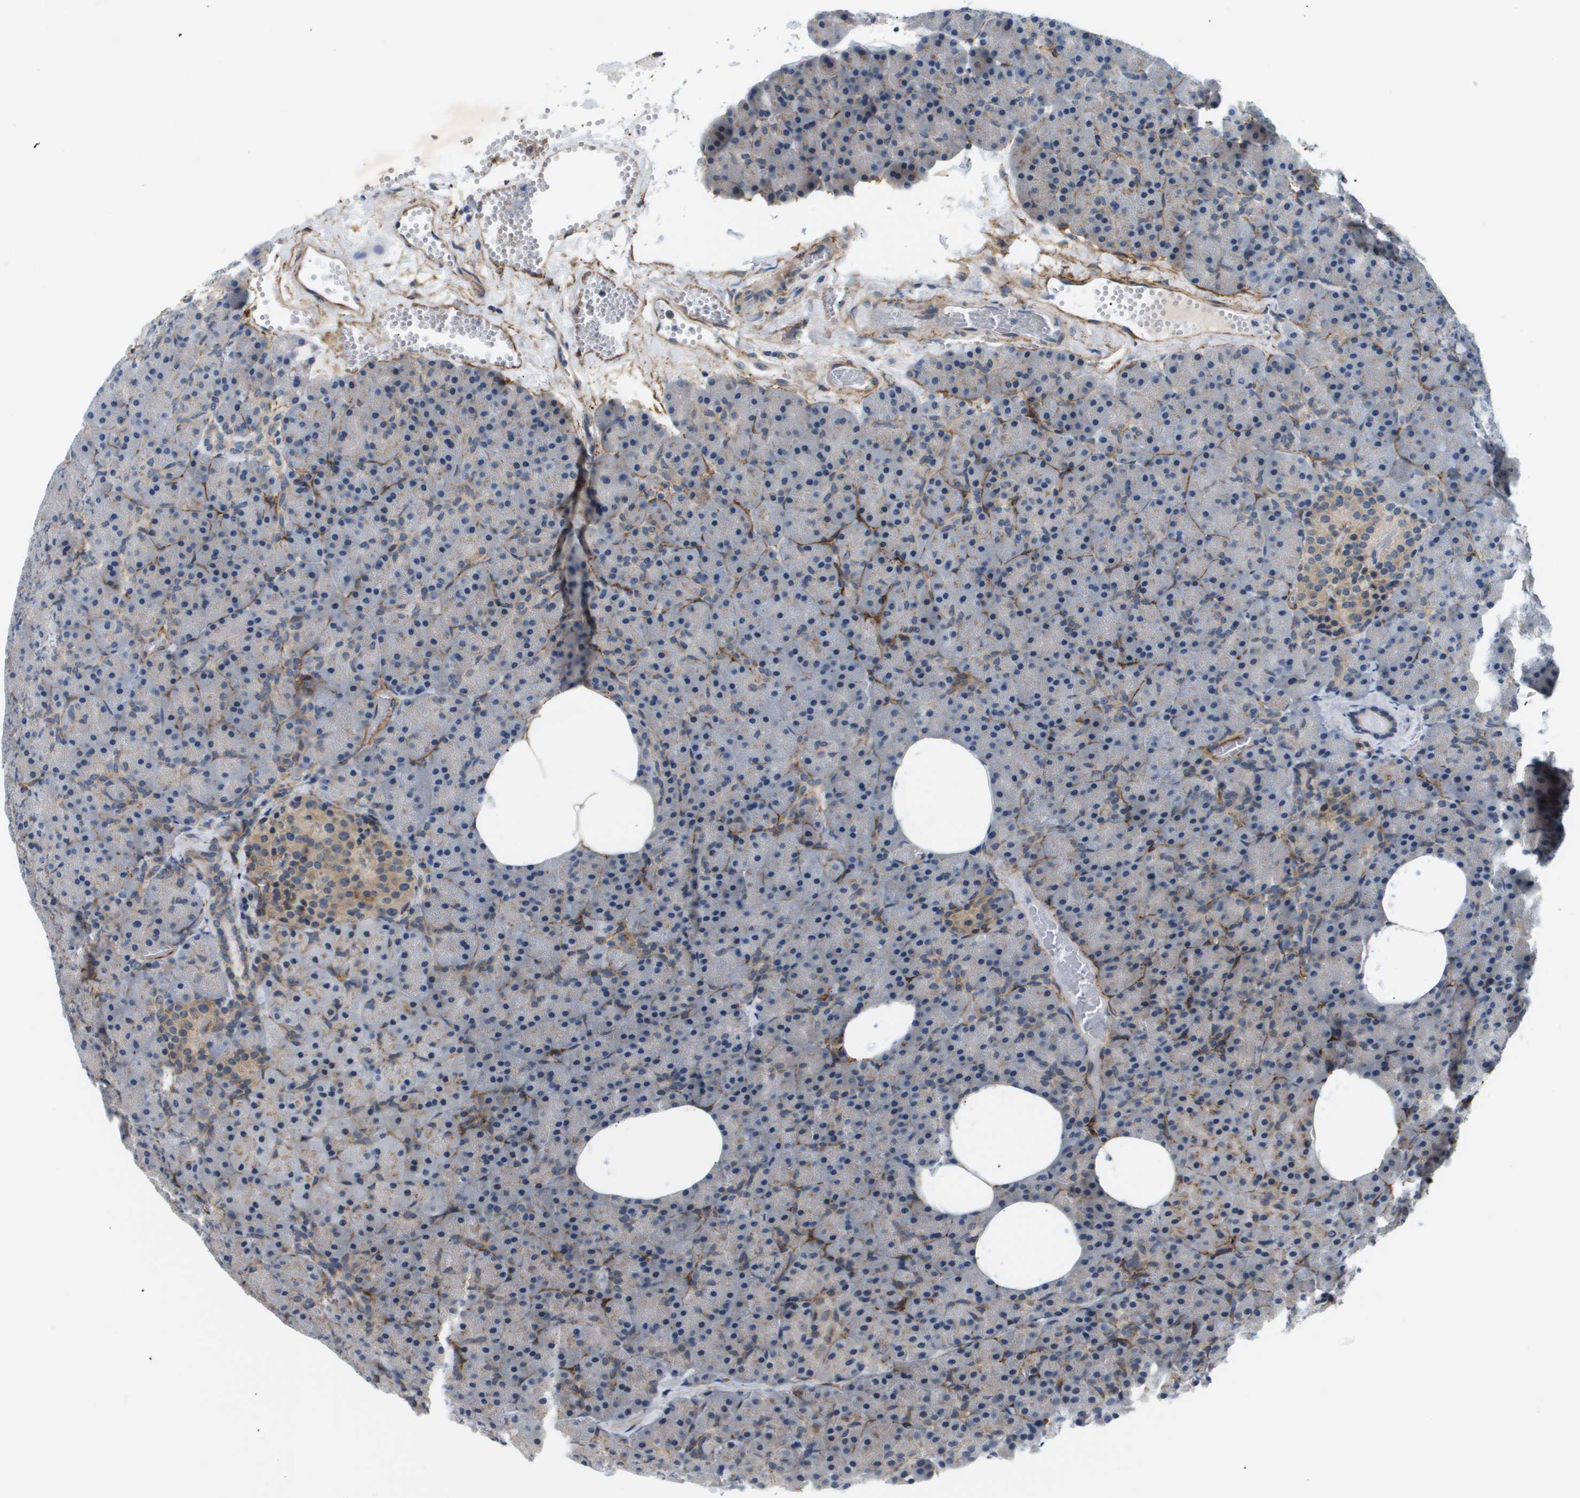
{"staining": {"intensity": "moderate", "quantity": "<25%", "location": "cytoplasmic/membranous"}, "tissue": "pancreas", "cell_type": "Exocrine glandular cells", "image_type": "normal", "snomed": [{"axis": "morphology", "description": "Normal tissue, NOS"}, {"axis": "topography", "description": "Pancreas"}], "caption": "A histopathology image showing moderate cytoplasmic/membranous positivity in approximately <25% of exocrine glandular cells in benign pancreas, as visualized by brown immunohistochemical staining.", "gene": "OTUD5", "patient": {"sex": "female", "age": 35}}